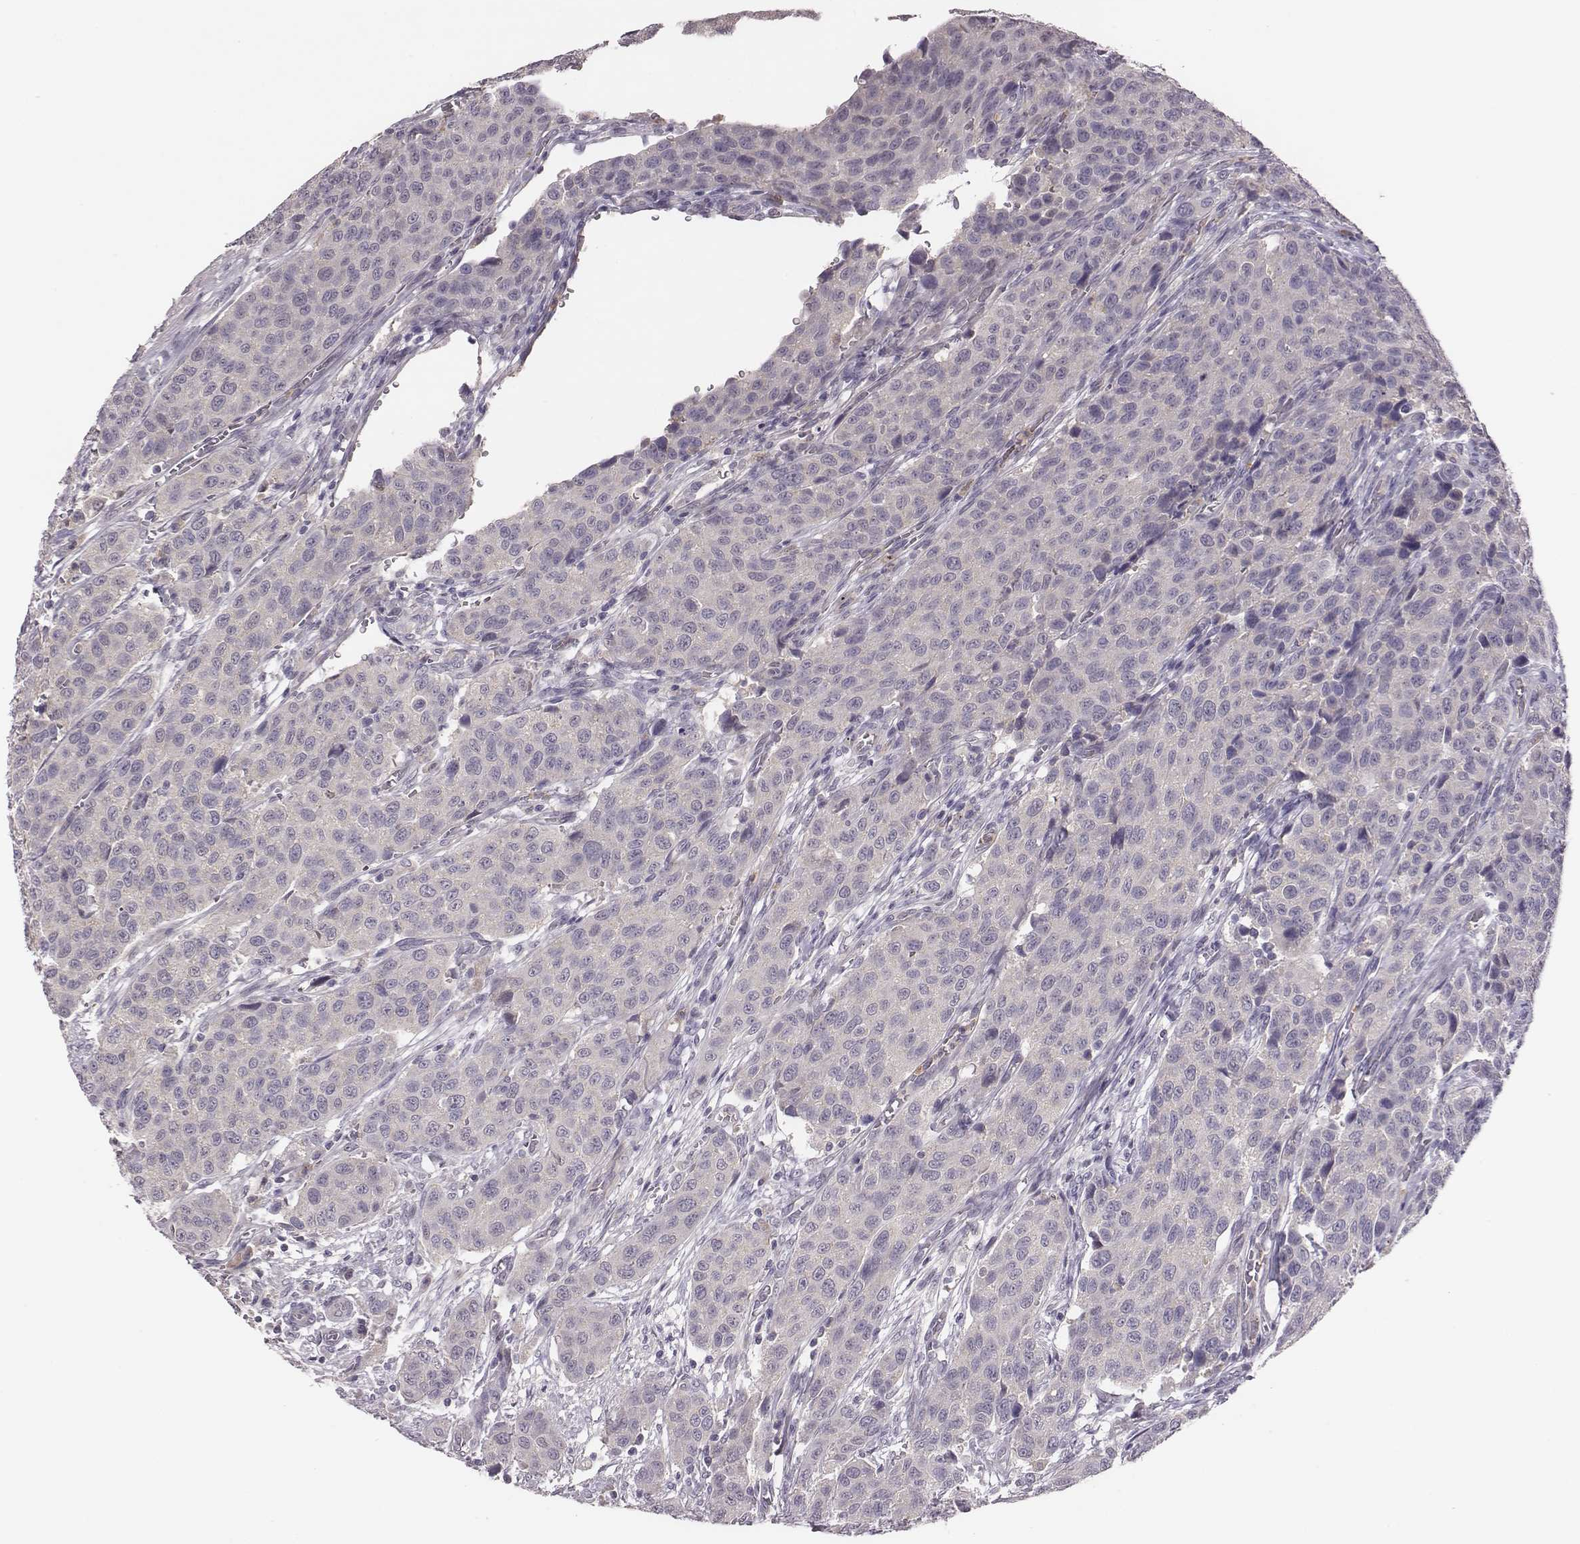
{"staining": {"intensity": "negative", "quantity": "none", "location": "none"}, "tissue": "urothelial cancer", "cell_type": "Tumor cells", "image_type": "cancer", "snomed": [{"axis": "morphology", "description": "Urothelial carcinoma, High grade"}, {"axis": "topography", "description": "Urinary bladder"}], "caption": "A micrograph of human urothelial cancer is negative for staining in tumor cells.", "gene": "KMO", "patient": {"sex": "female", "age": 58}}